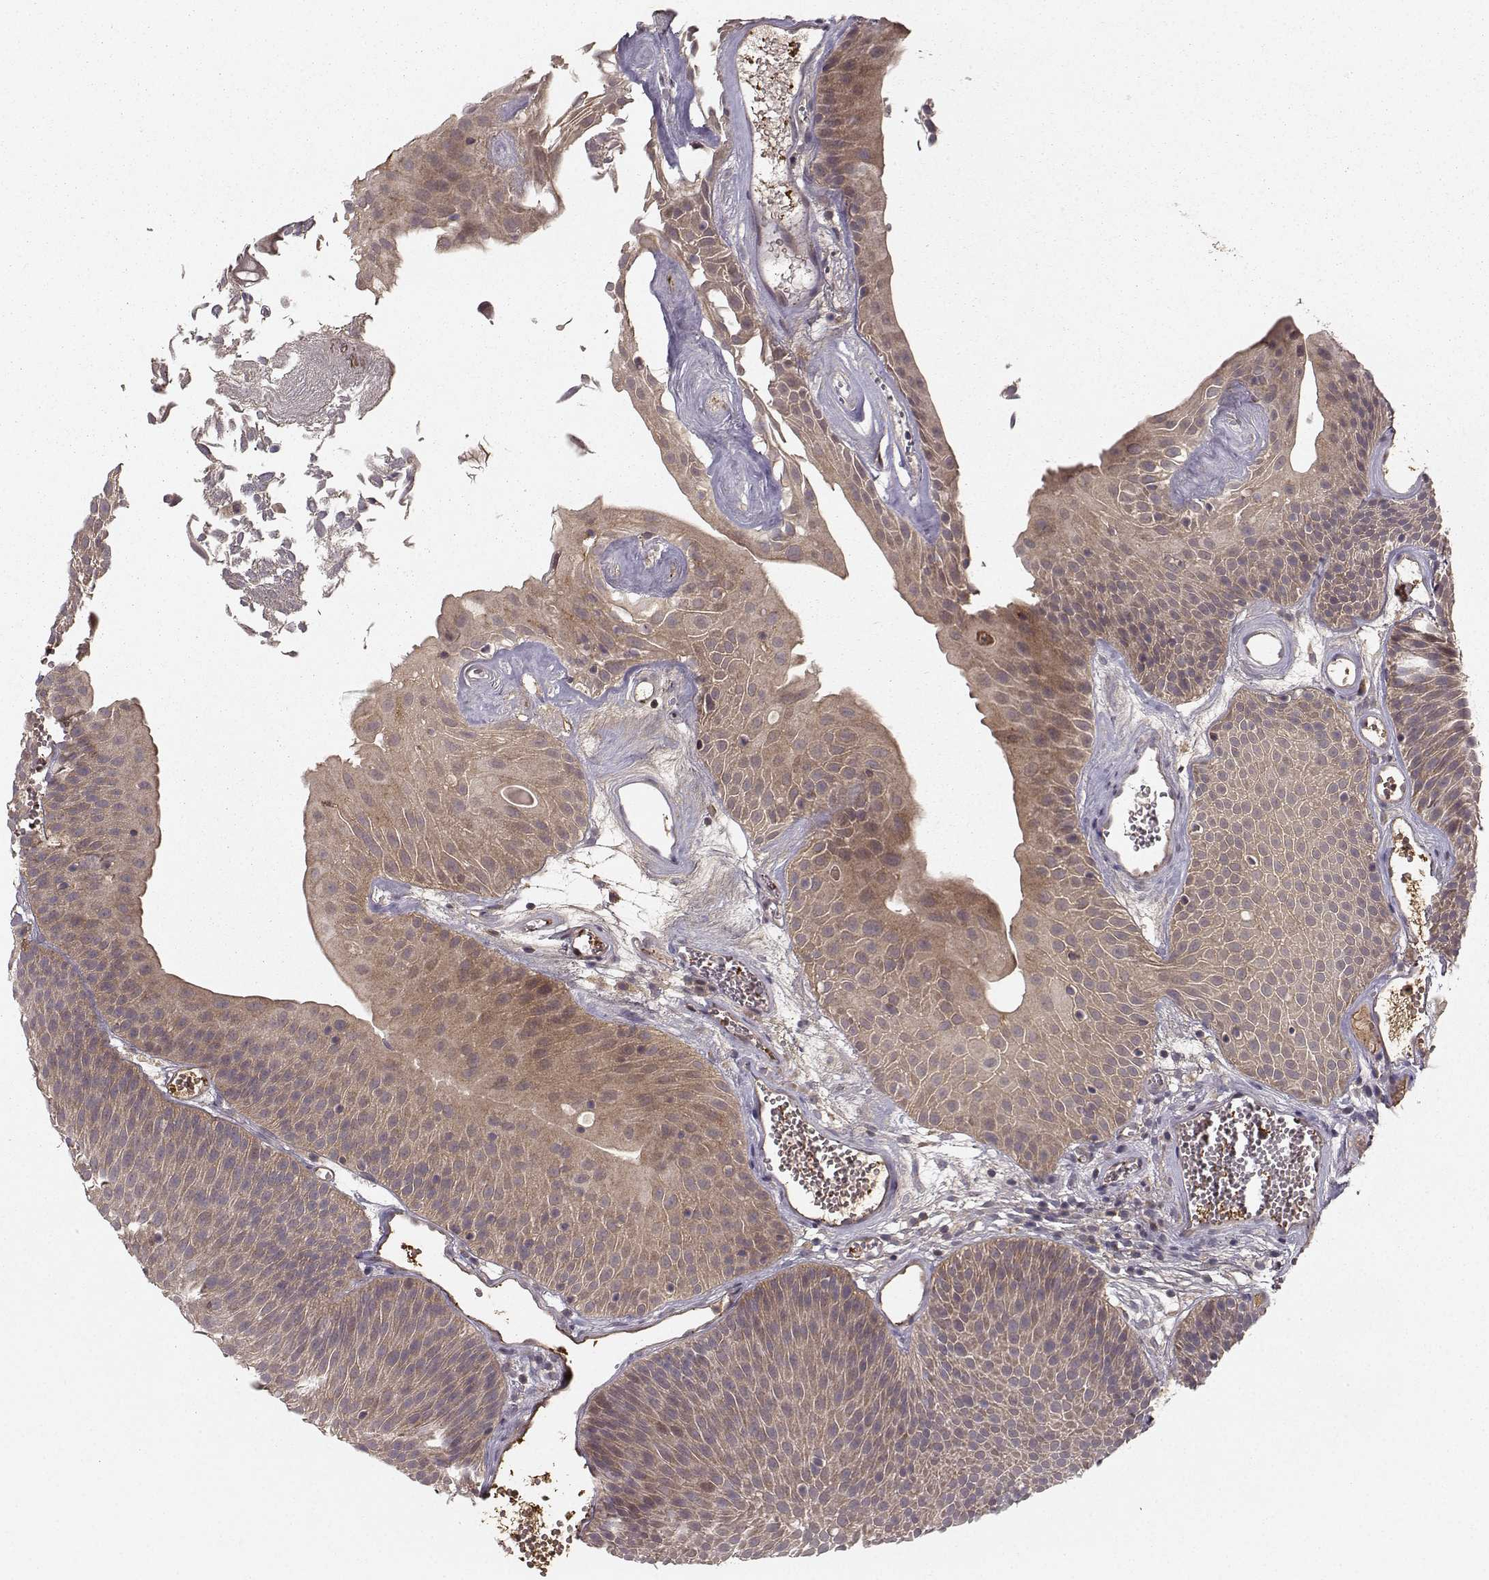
{"staining": {"intensity": "moderate", "quantity": "<25%", "location": "cytoplasmic/membranous"}, "tissue": "urothelial cancer", "cell_type": "Tumor cells", "image_type": "cancer", "snomed": [{"axis": "morphology", "description": "Urothelial carcinoma, Low grade"}, {"axis": "topography", "description": "Urinary bladder"}], "caption": "Protein staining exhibits moderate cytoplasmic/membranous positivity in approximately <25% of tumor cells in urothelial carcinoma (low-grade).", "gene": "WNT6", "patient": {"sex": "male", "age": 52}}